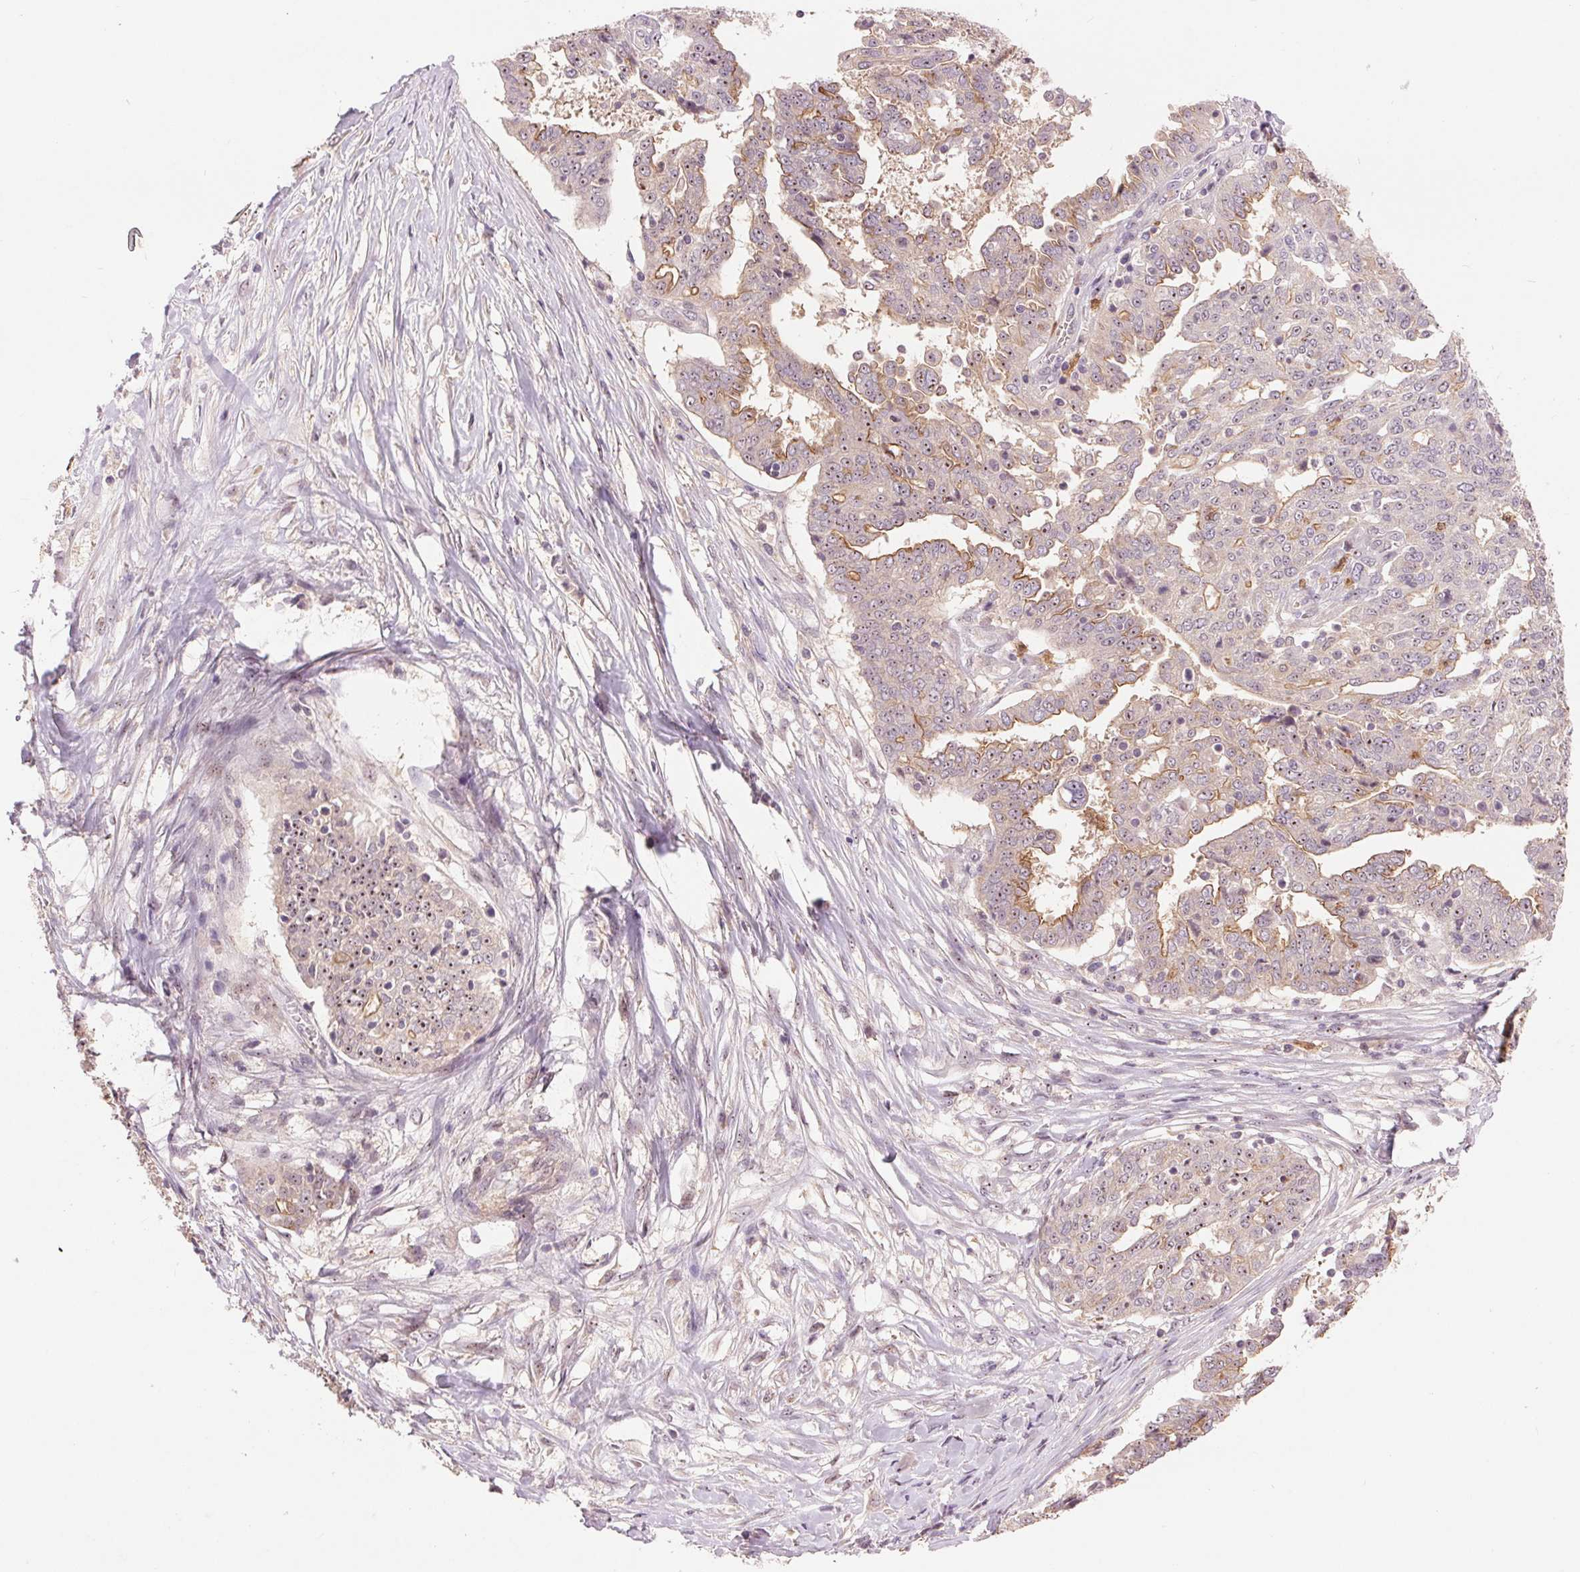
{"staining": {"intensity": "moderate", "quantity": "<25%", "location": "cytoplasmic/membranous"}, "tissue": "ovarian cancer", "cell_type": "Tumor cells", "image_type": "cancer", "snomed": [{"axis": "morphology", "description": "Cystadenocarcinoma, serous, NOS"}, {"axis": "topography", "description": "Ovary"}], "caption": "Brown immunohistochemical staining in human ovarian cancer exhibits moderate cytoplasmic/membranous positivity in approximately <25% of tumor cells.", "gene": "RANBP3L", "patient": {"sex": "female", "age": 67}}